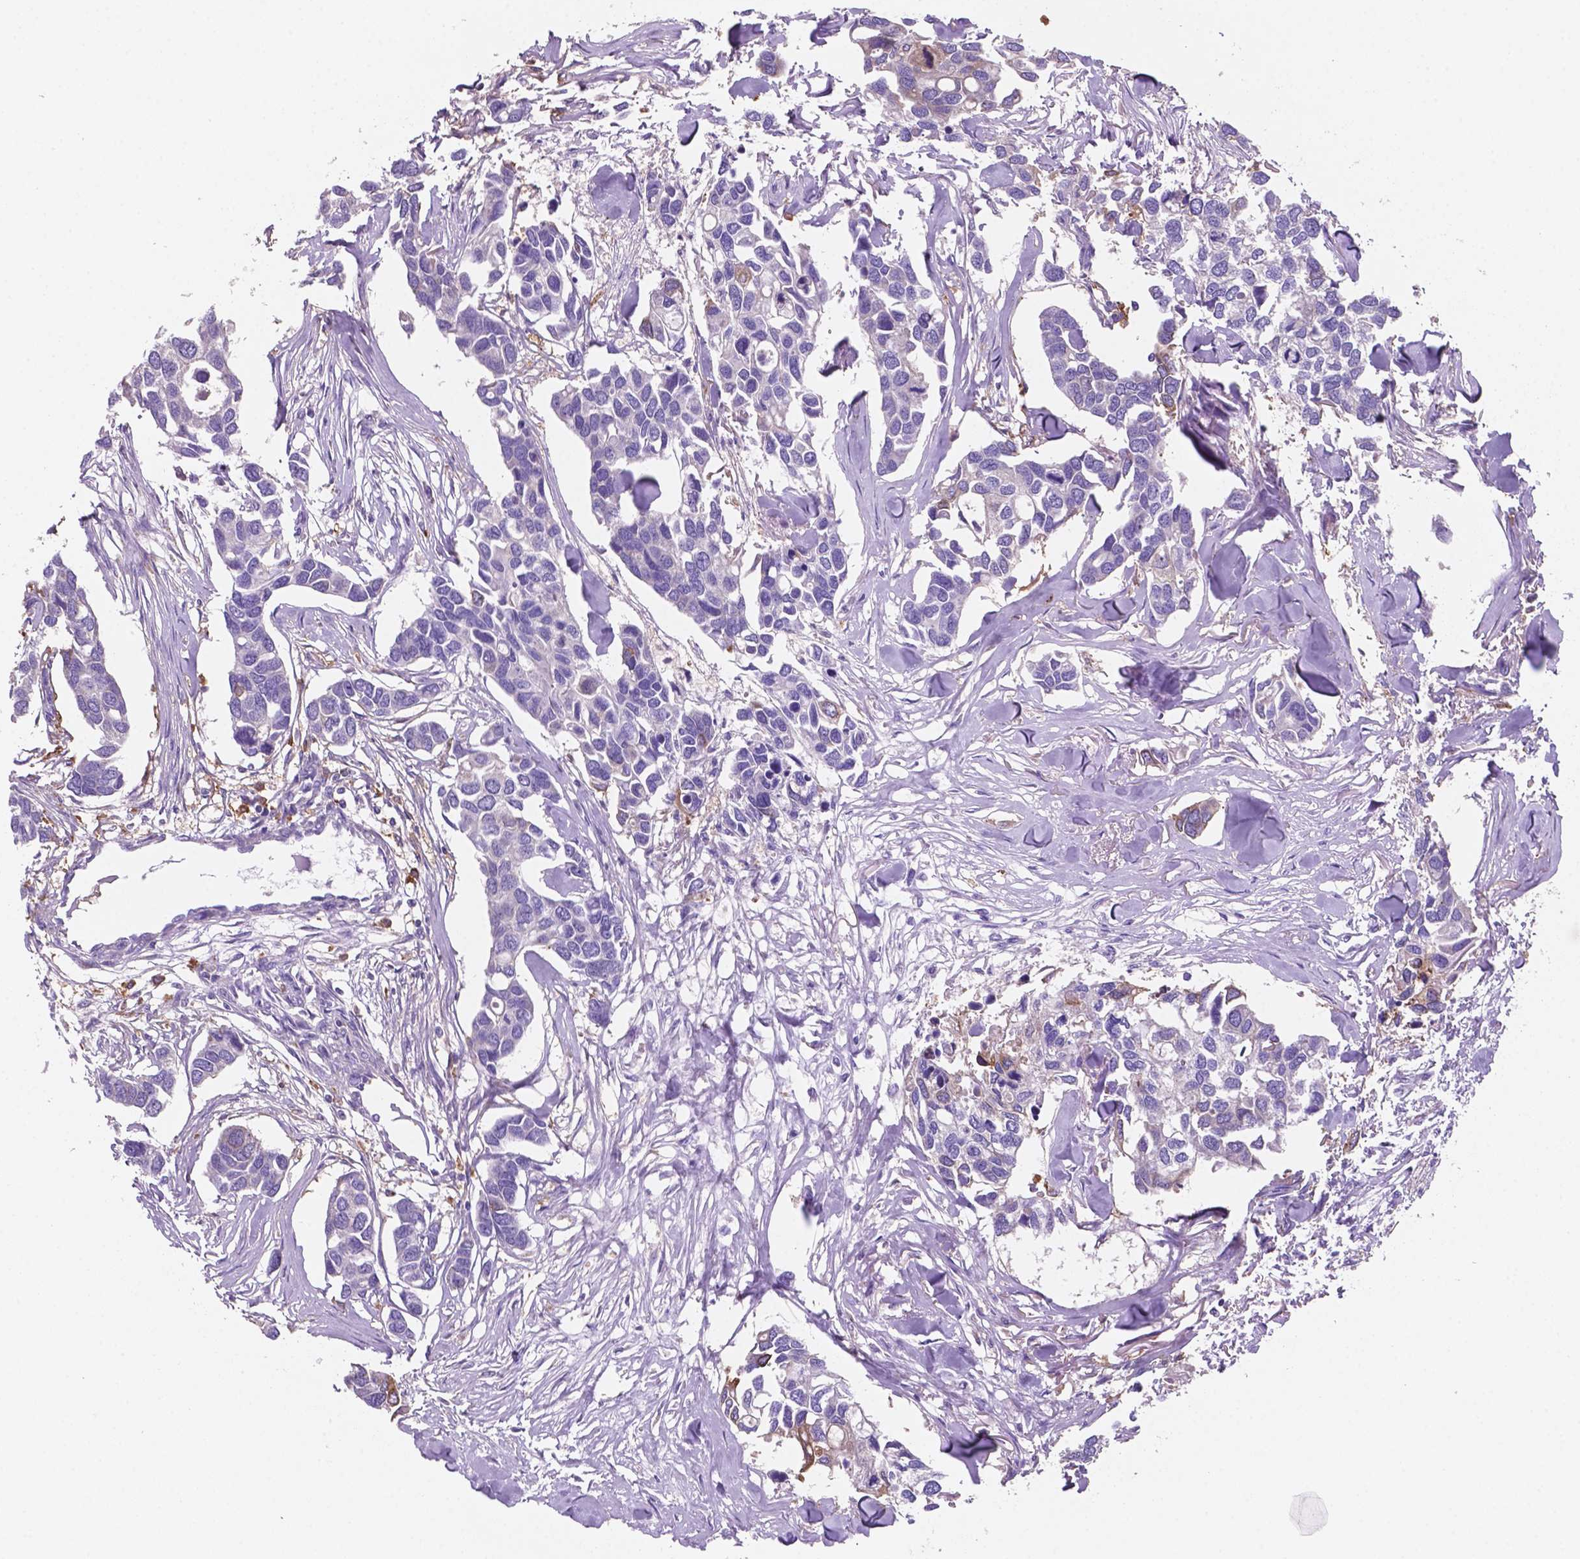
{"staining": {"intensity": "negative", "quantity": "none", "location": "none"}, "tissue": "breast cancer", "cell_type": "Tumor cells", "image_type": "cancer", "snomed": [{"axis": "morphology", "description": "Duct carcinoma"}, {"axis": "topography", "description": "Breast"}], "caption": "Protein analysis of infiltrating ductal carcinoma (breast) demonstrates no significant staining in tumor cells. (DAB IHC visualized using brightfield microscopy, high magnification).", "gene": "MKRN2OS", "patient": {"sex": "female", "age": 83}}